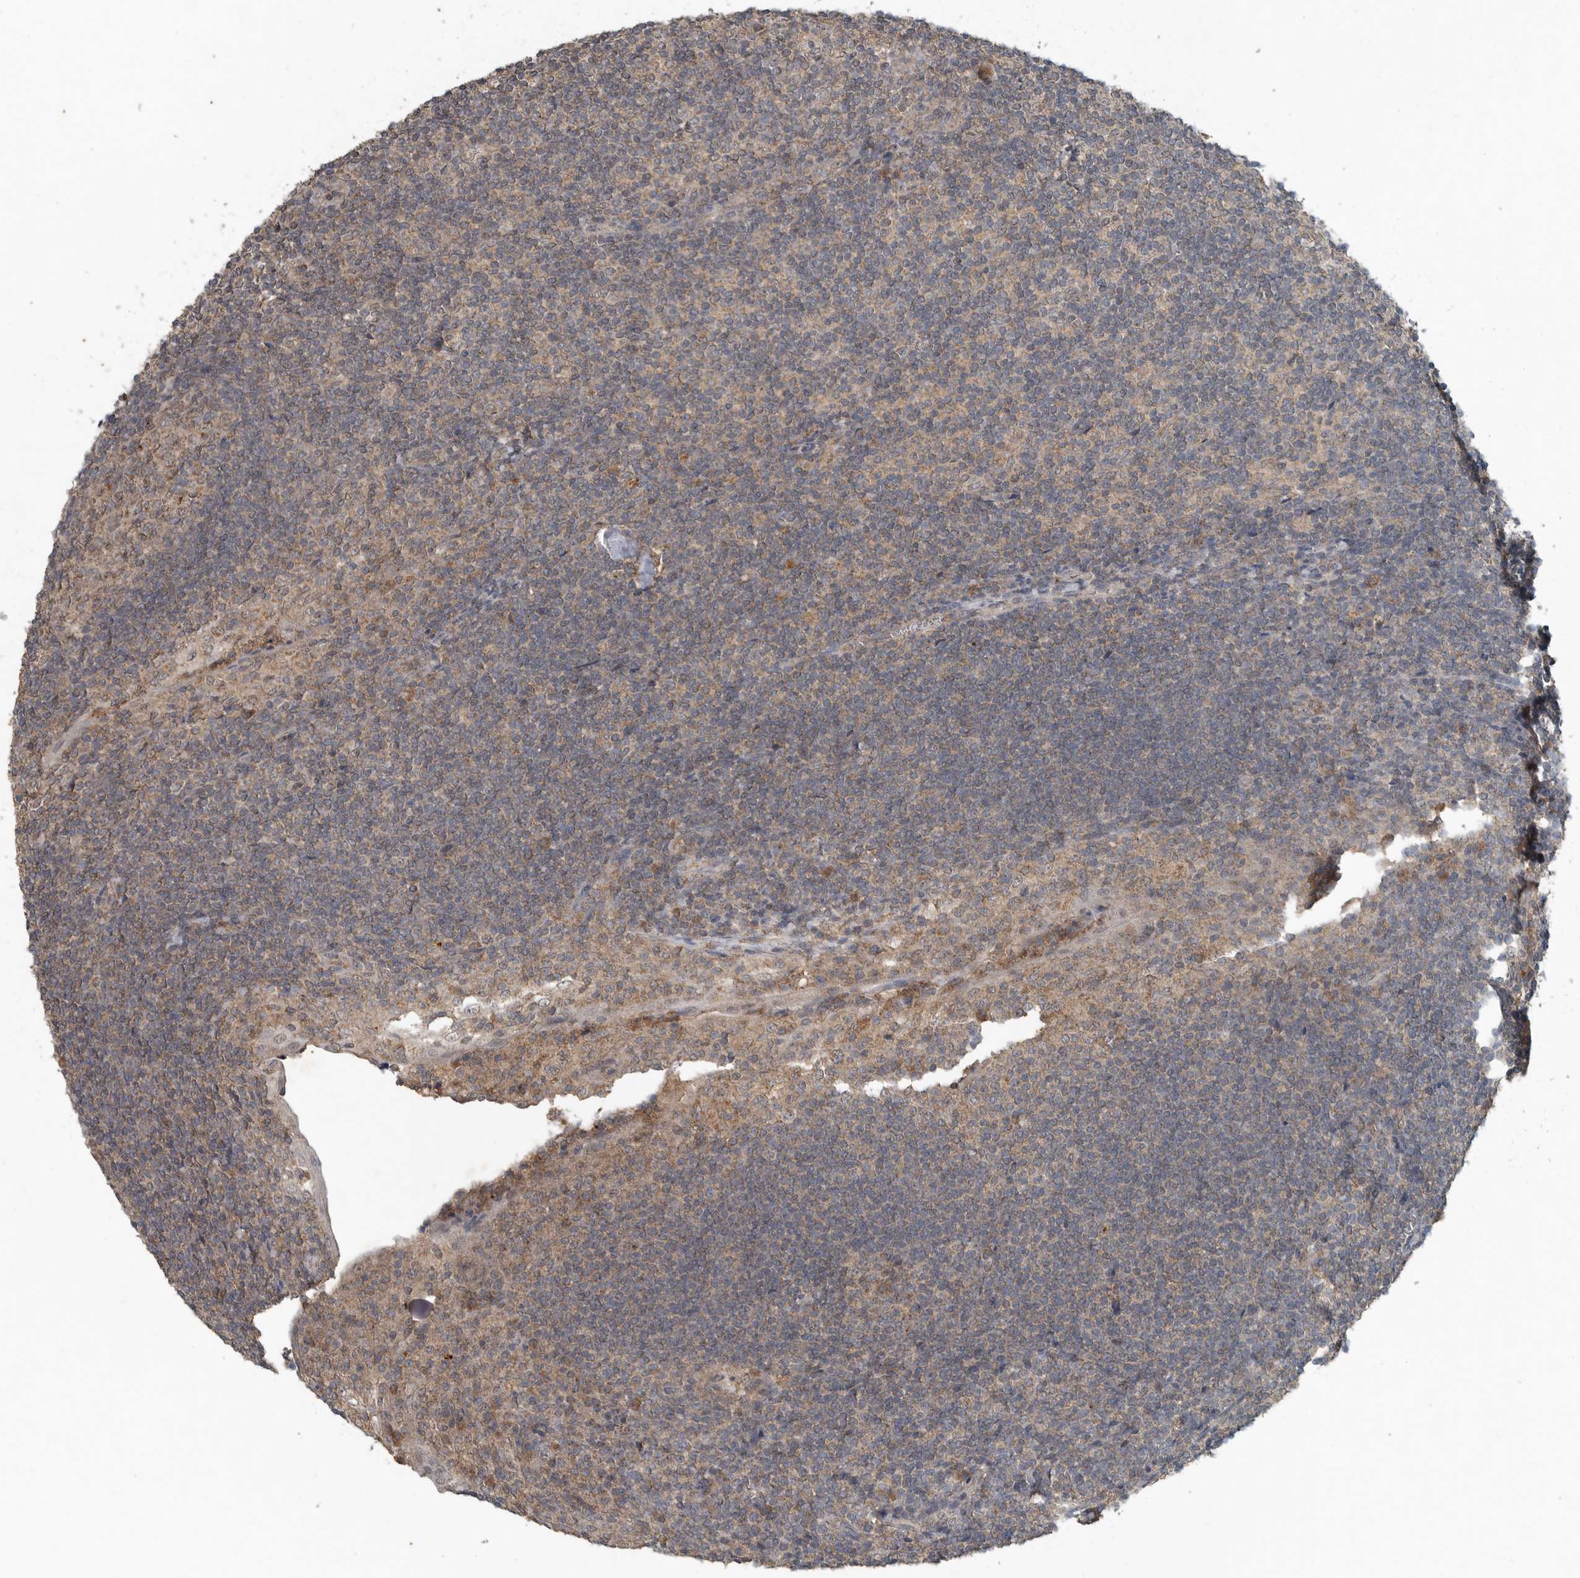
{"staining": {"intensity": "weak", "quantity": "25%-75%", "location": "cytoplasmic/membranous"}, "tissue": "tonsil", "cell_type": "Germinal center cells", "image_type": "normal", "snomed": [{"axis": "morphology", "description": "Normal tissue, NOS"}, {"axis": "topography", "description": "Tonsil"}], "caption": "The micrograph displays immunohistochemical staining of unremarkable tonsil. There is weak cytoplasmic/membranous expression is present in about 25%-75% of germinal center cells.", "gene": "IL6ST", "patient": {"sex": "male", "age": 37}}